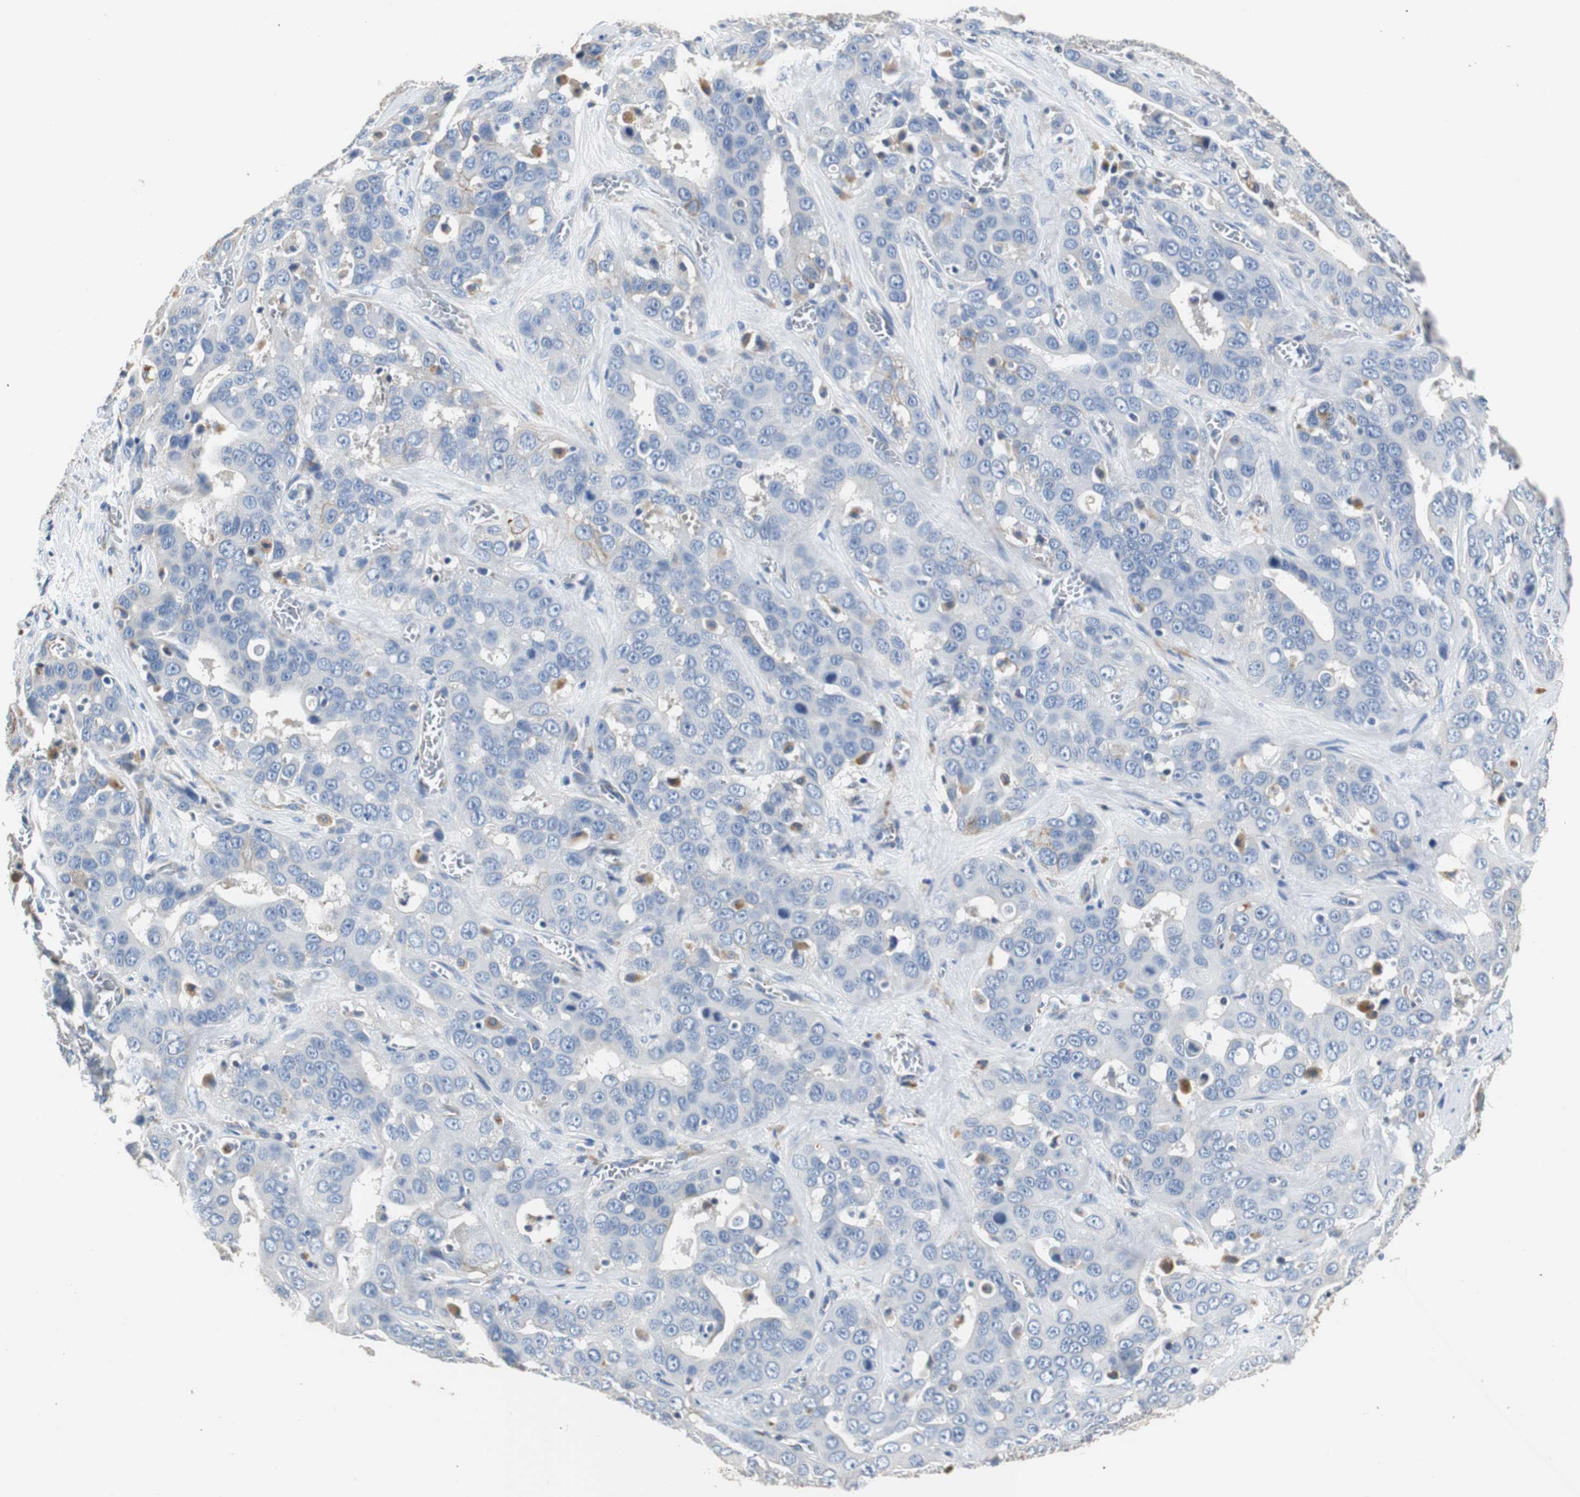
{"staining": {"intensity": "negative", "quantity": "none", "location": "none"}, "tissue": "liver cancer", "cell_type": "Tumor cells", "image_type": "cancer", "snomed": [{"axis": "morphology", "description": "Cholangiocarcinoma"}, {"axis": "topography", "description": "Liver"}], "caption": "The histopathology image demonstrates no significant expression in tumor cells of liver cancer (cholangiocarcinoma).", "gene": "PCK1", "patient": {"sex": "female", "age": 52}}